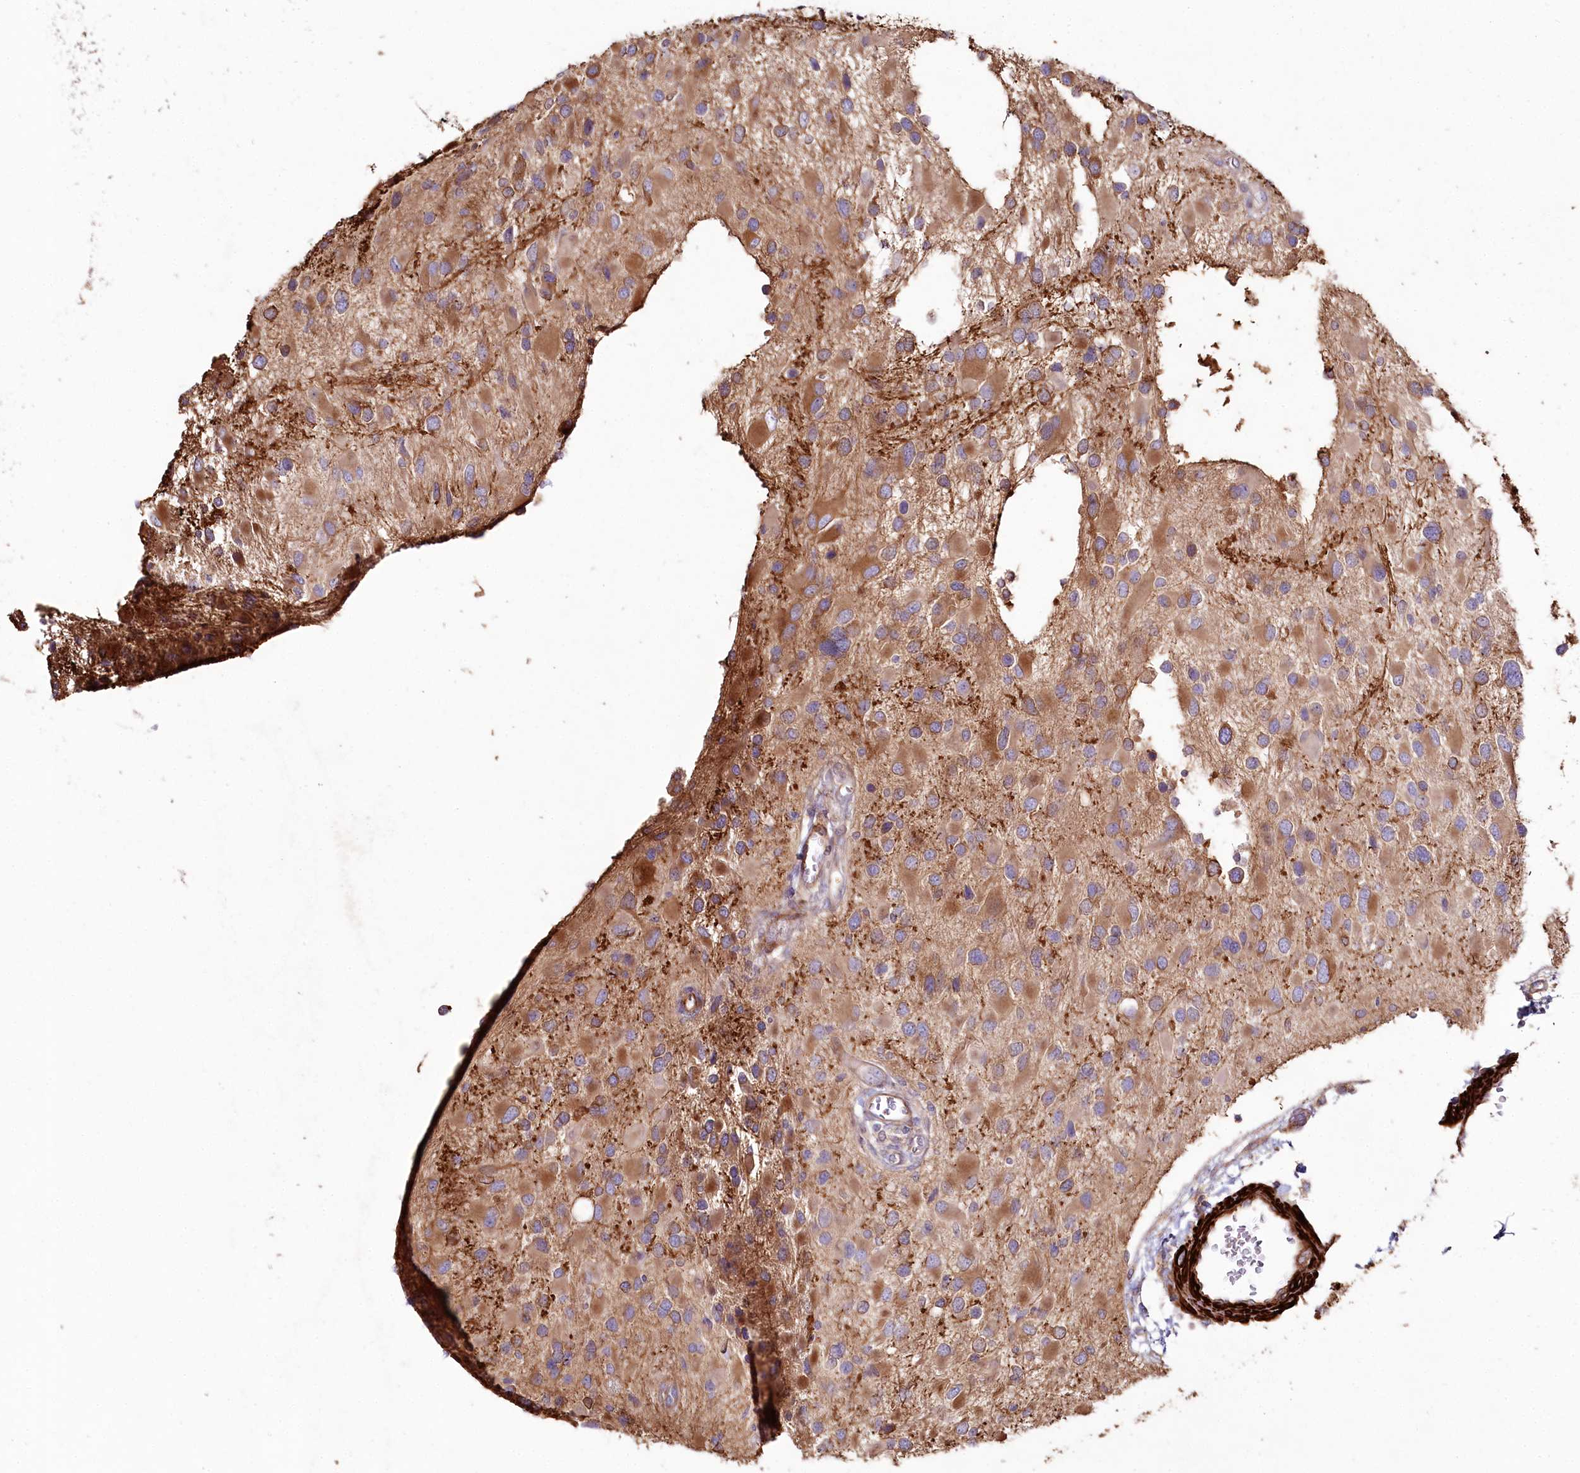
{"staining": {"intensity": "moderate", "quantity": "25%-75%", "location": "cytoplasmic/membranous"}, "tissue": "glioma", "cell_type": "Tumor cells", "image_type": "cancer", "snomed": [{"axis": "morphology", "description": "Glioma, malignant, High grade"}, {"axis": "topography", "description": "Brain"}], "caption": "Protein staining of glioma tissue displays moderate cytoplasmic/membranous positivity in about 25%-75% of tumor cells.", "gene": "SUMF1", "patient": {"sex": "male", "age": 53}}